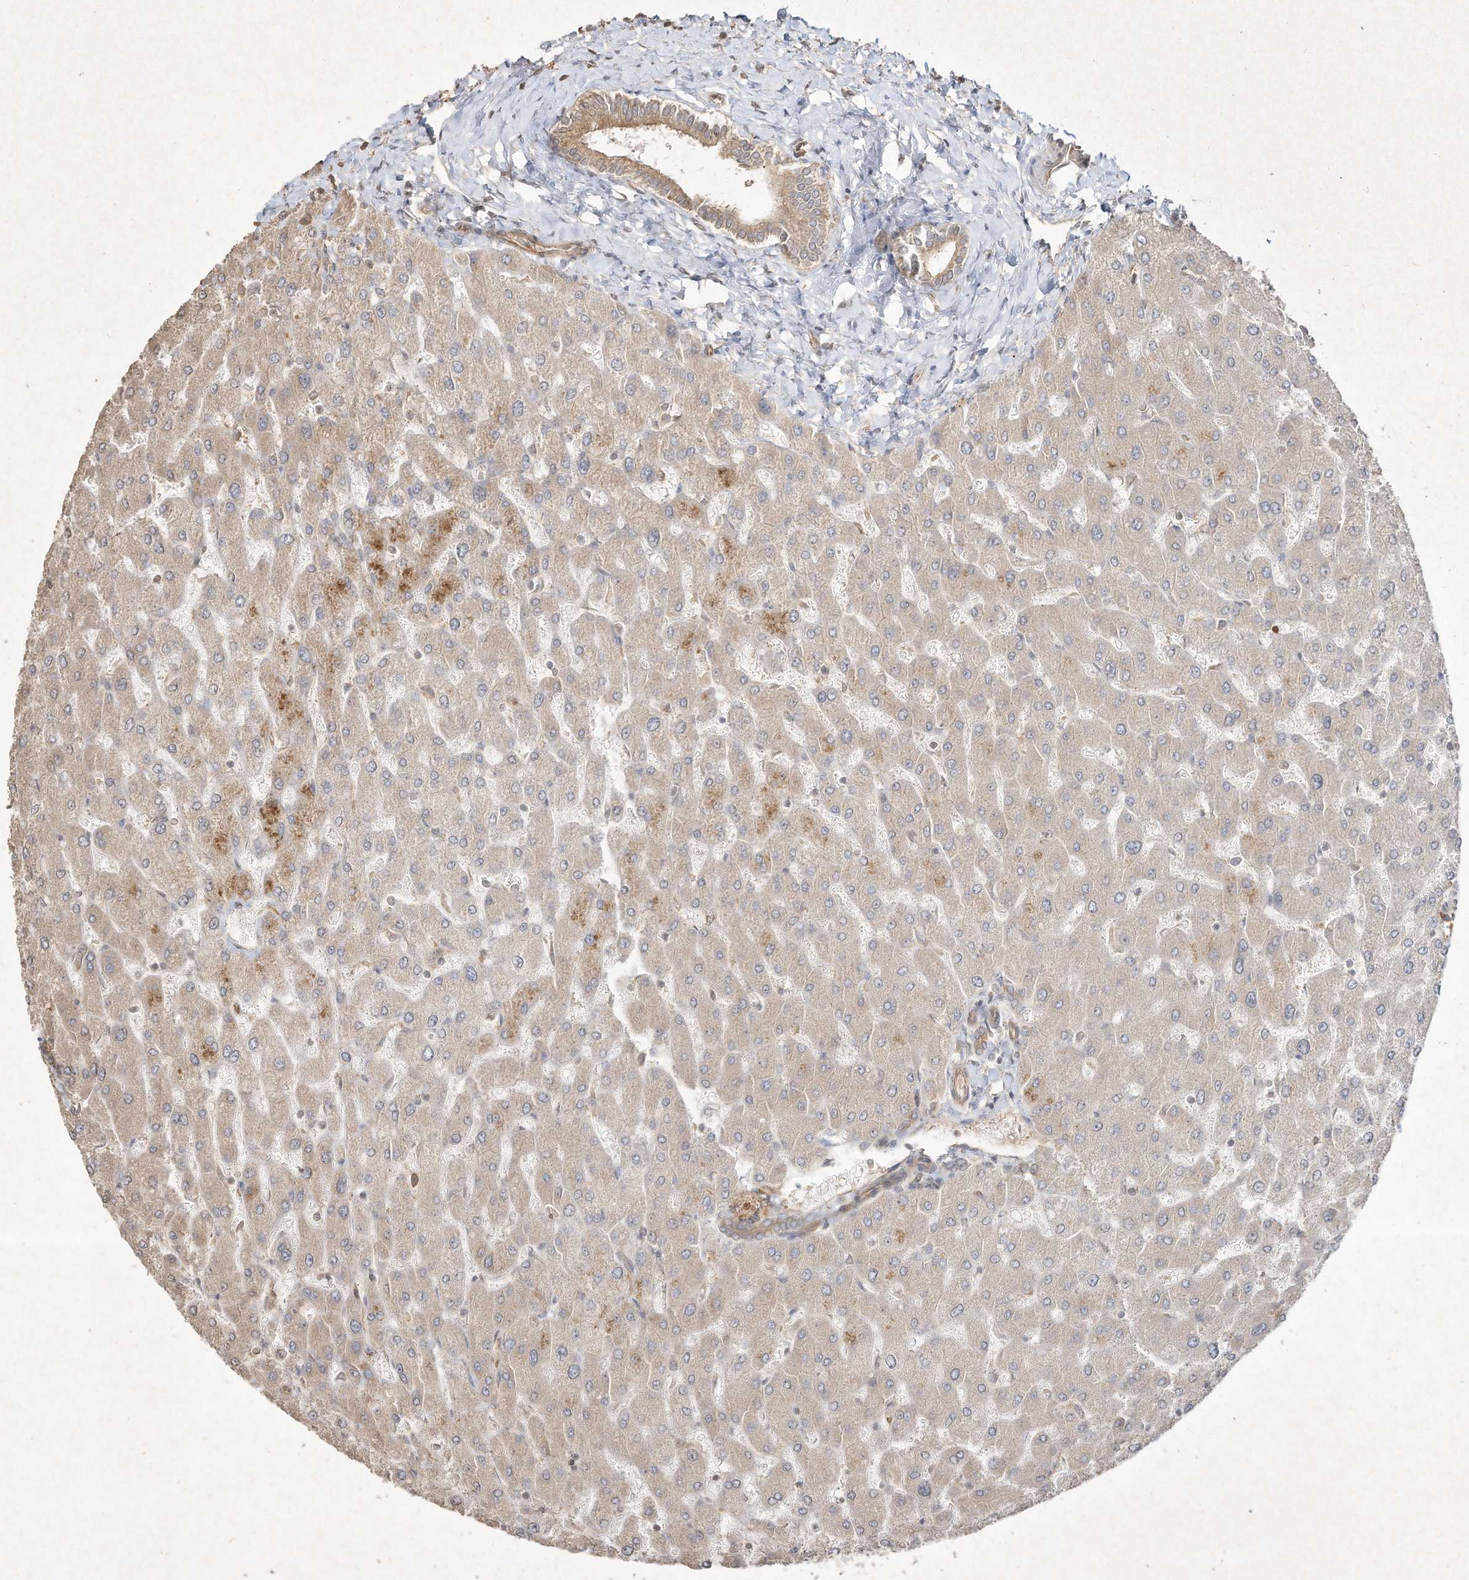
{"staining": {"intensity": "moderate", "quantity": ">75%", "location": "cytoplasmic/membranous"}, "tissue": "liver", "cell_type": "Cholangiocytes", "image_type": "normal", "snomed": [{"axis": "morphology", "description": "Normal tissue, NOS"}, {"axis": "topography", "description": "Liver"}], "caption": "Liver stained for a protein displays moderate cytoplasmic/membranous positivity in cholangiocytes. The staining is performed using DAB brown chromogen to label protein expression. The nuclei are counter-stained blue using hematoxylin.", "gene": "DYNC1I2", "patient": {"sex": "male", "age": 55}}